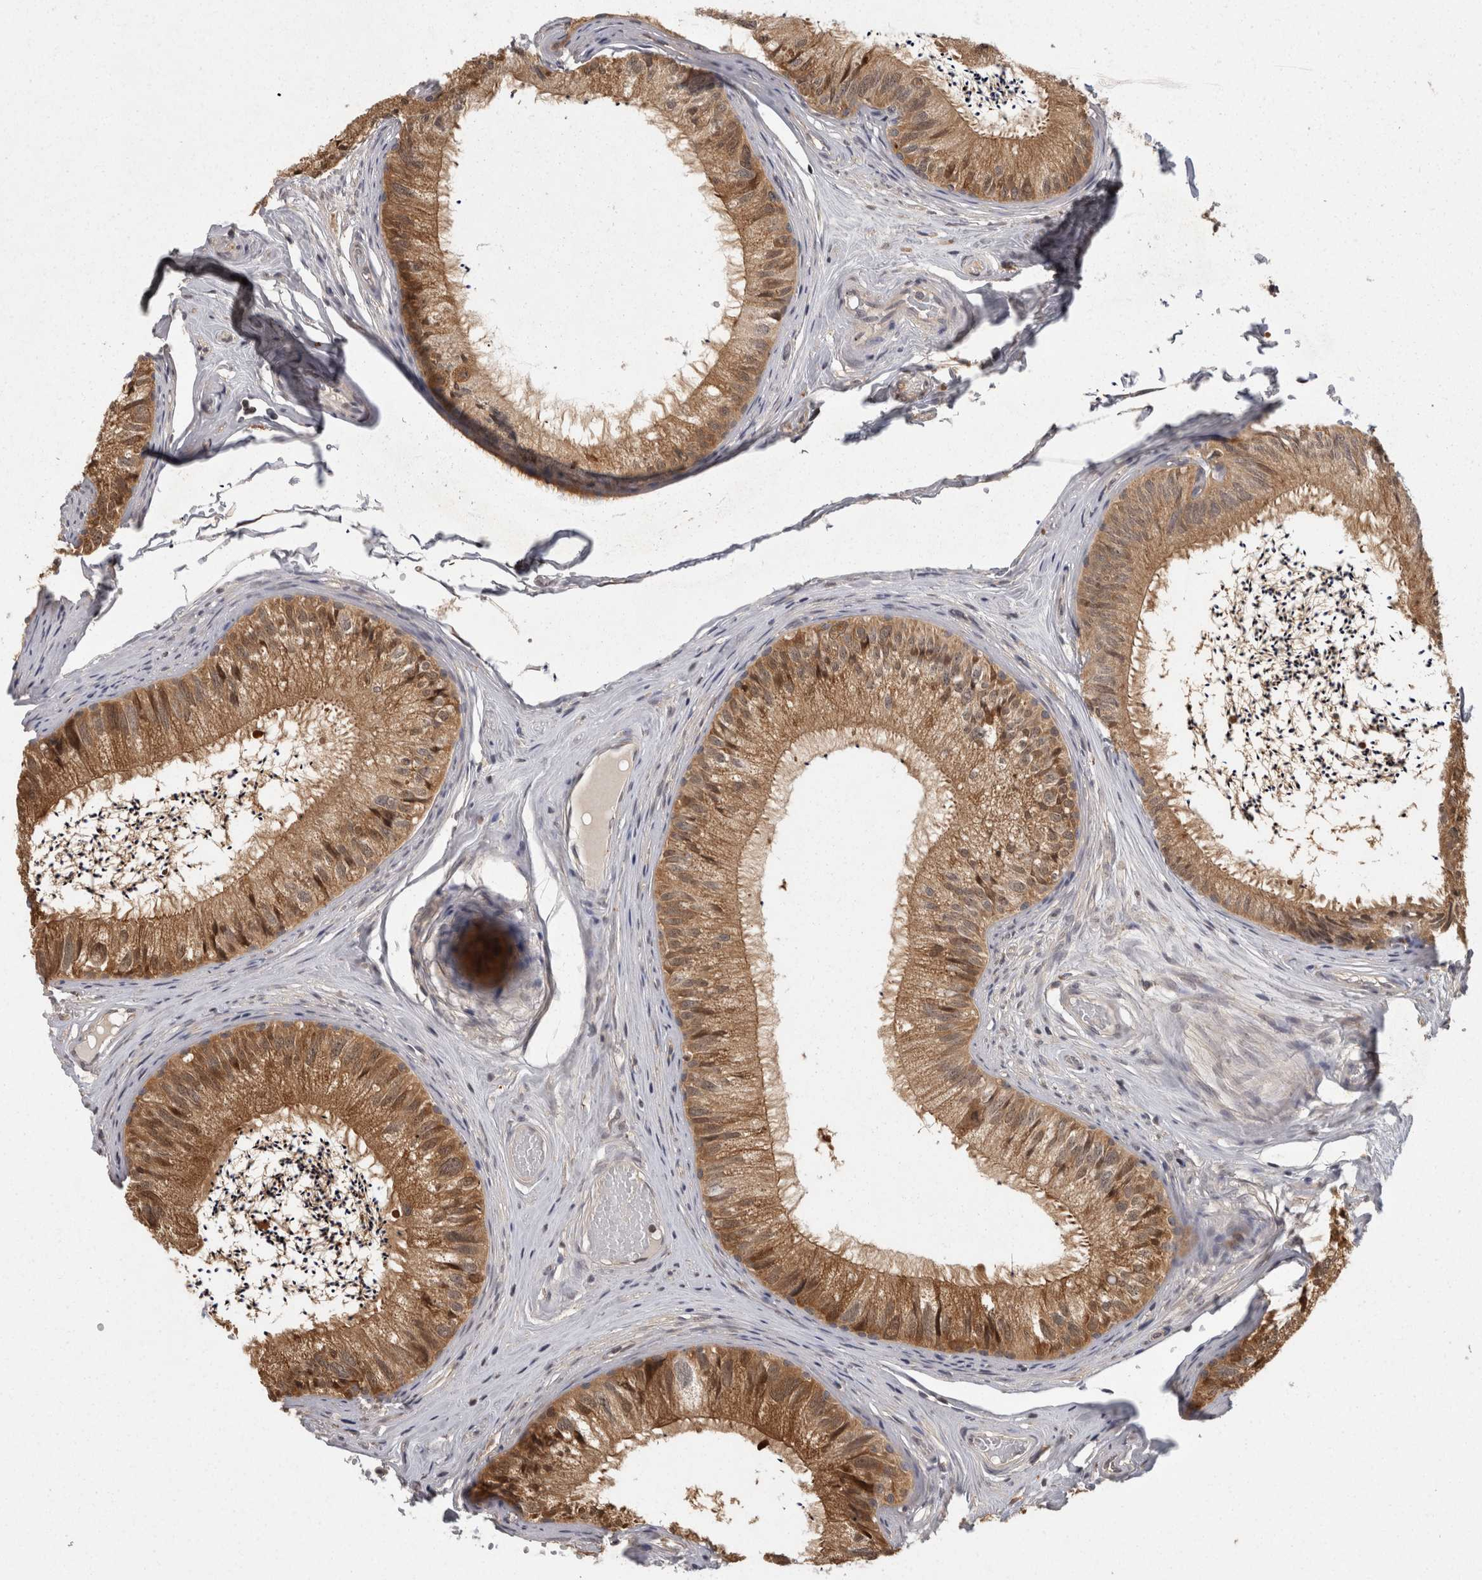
{"staining": {"intensity": "moderate", "quantity": ">75%", "location": "cytoplasmic/membranous"}, "tissue": "epididymis", "cell_type": "Glandular cells", "image_type": "normal", "snomed": [{"axis": "morphology", "description": "Normal tissue, NOS"}, {"axis": "topography", "description": "Epididymis"}], "caption": "This is a histology image of immunohistochemistry (IHC) staining of unremarkable epididymis, which shows moderate expression in the cytoplasmic/membranous of glandular cells.", "gene": "ACAT2", "patient": {"sex": "male", "age": 79}}